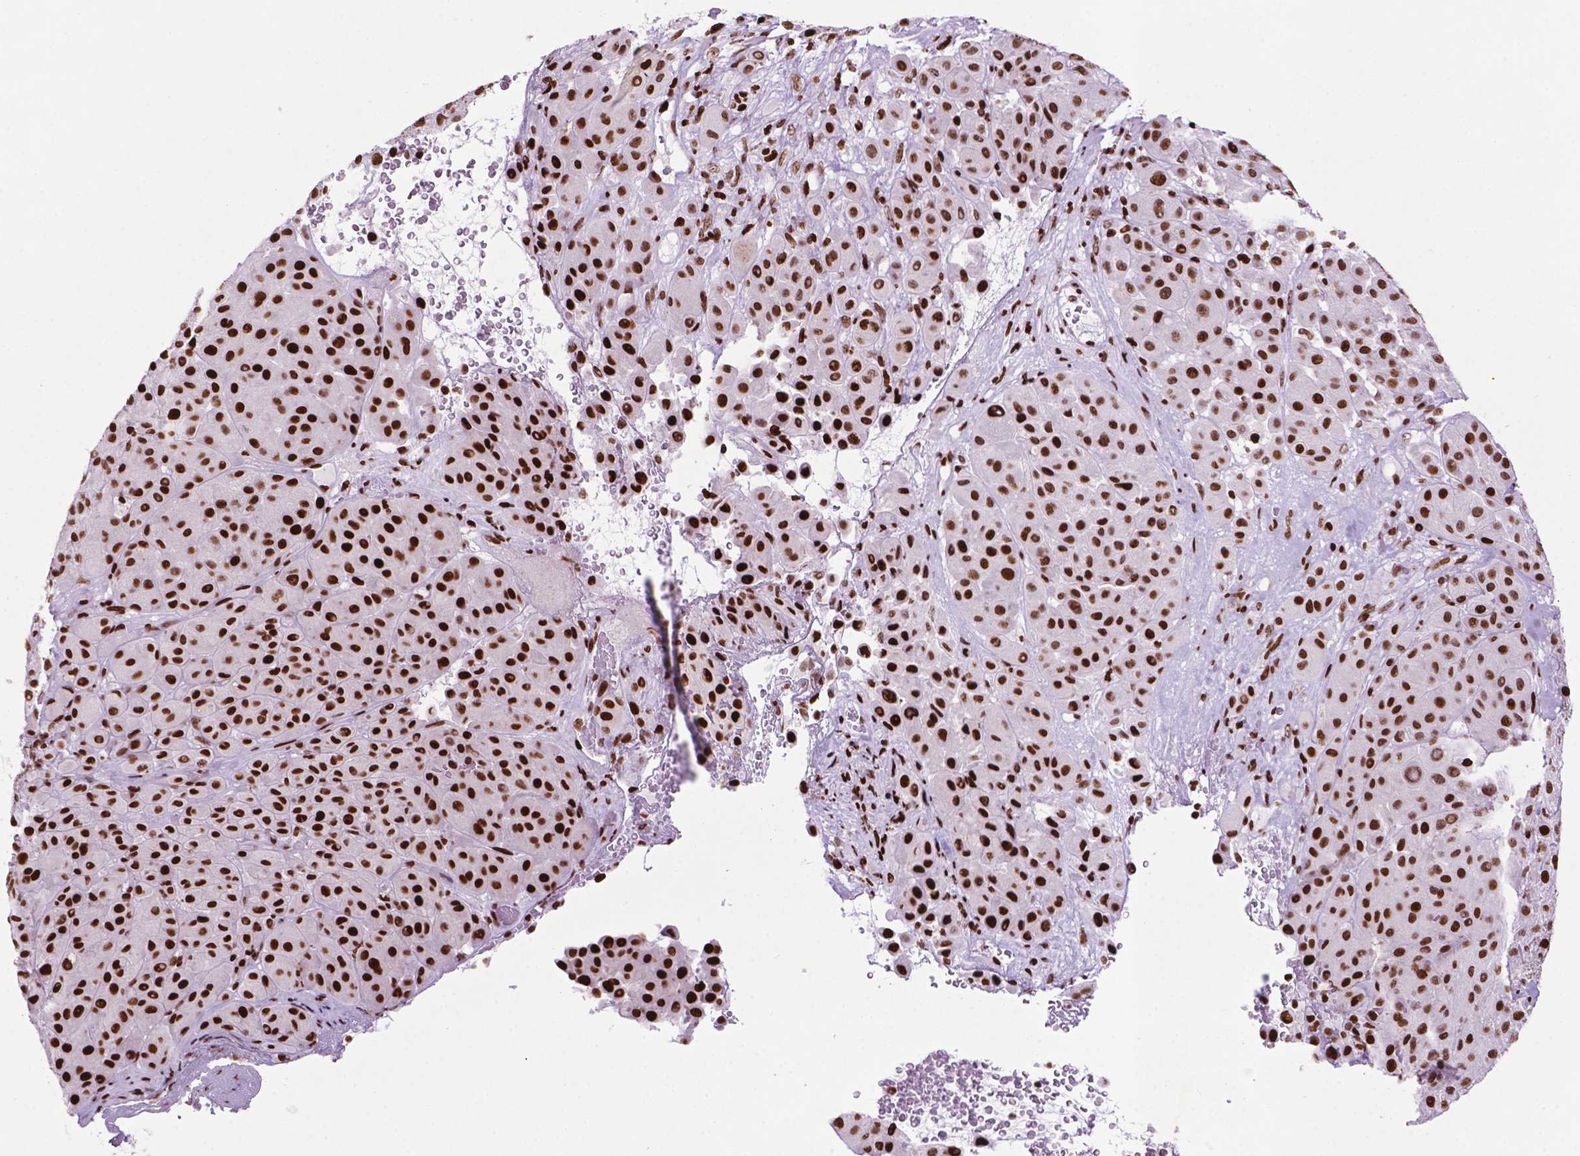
{"staining": {"intensity": "strong", "quantity": ">75%", "location": "nuclear"}, "tissue": "melanoma", "cell_type": "Tumor cells", "image_type": "cancer", "snomed": [{"axis": "morphology", "description": "Malignant melanoma, Metastatic site"}, {"axis": "topography", "description": "Smooth muscle"}], "caption": "Strong nuclear positivity for a protein is identified in approximately >75% of tumor cells of melanoma using immunohistochemistry.", "gene": "TMEM250", "patient": {"sex": "male", "age": 41}}